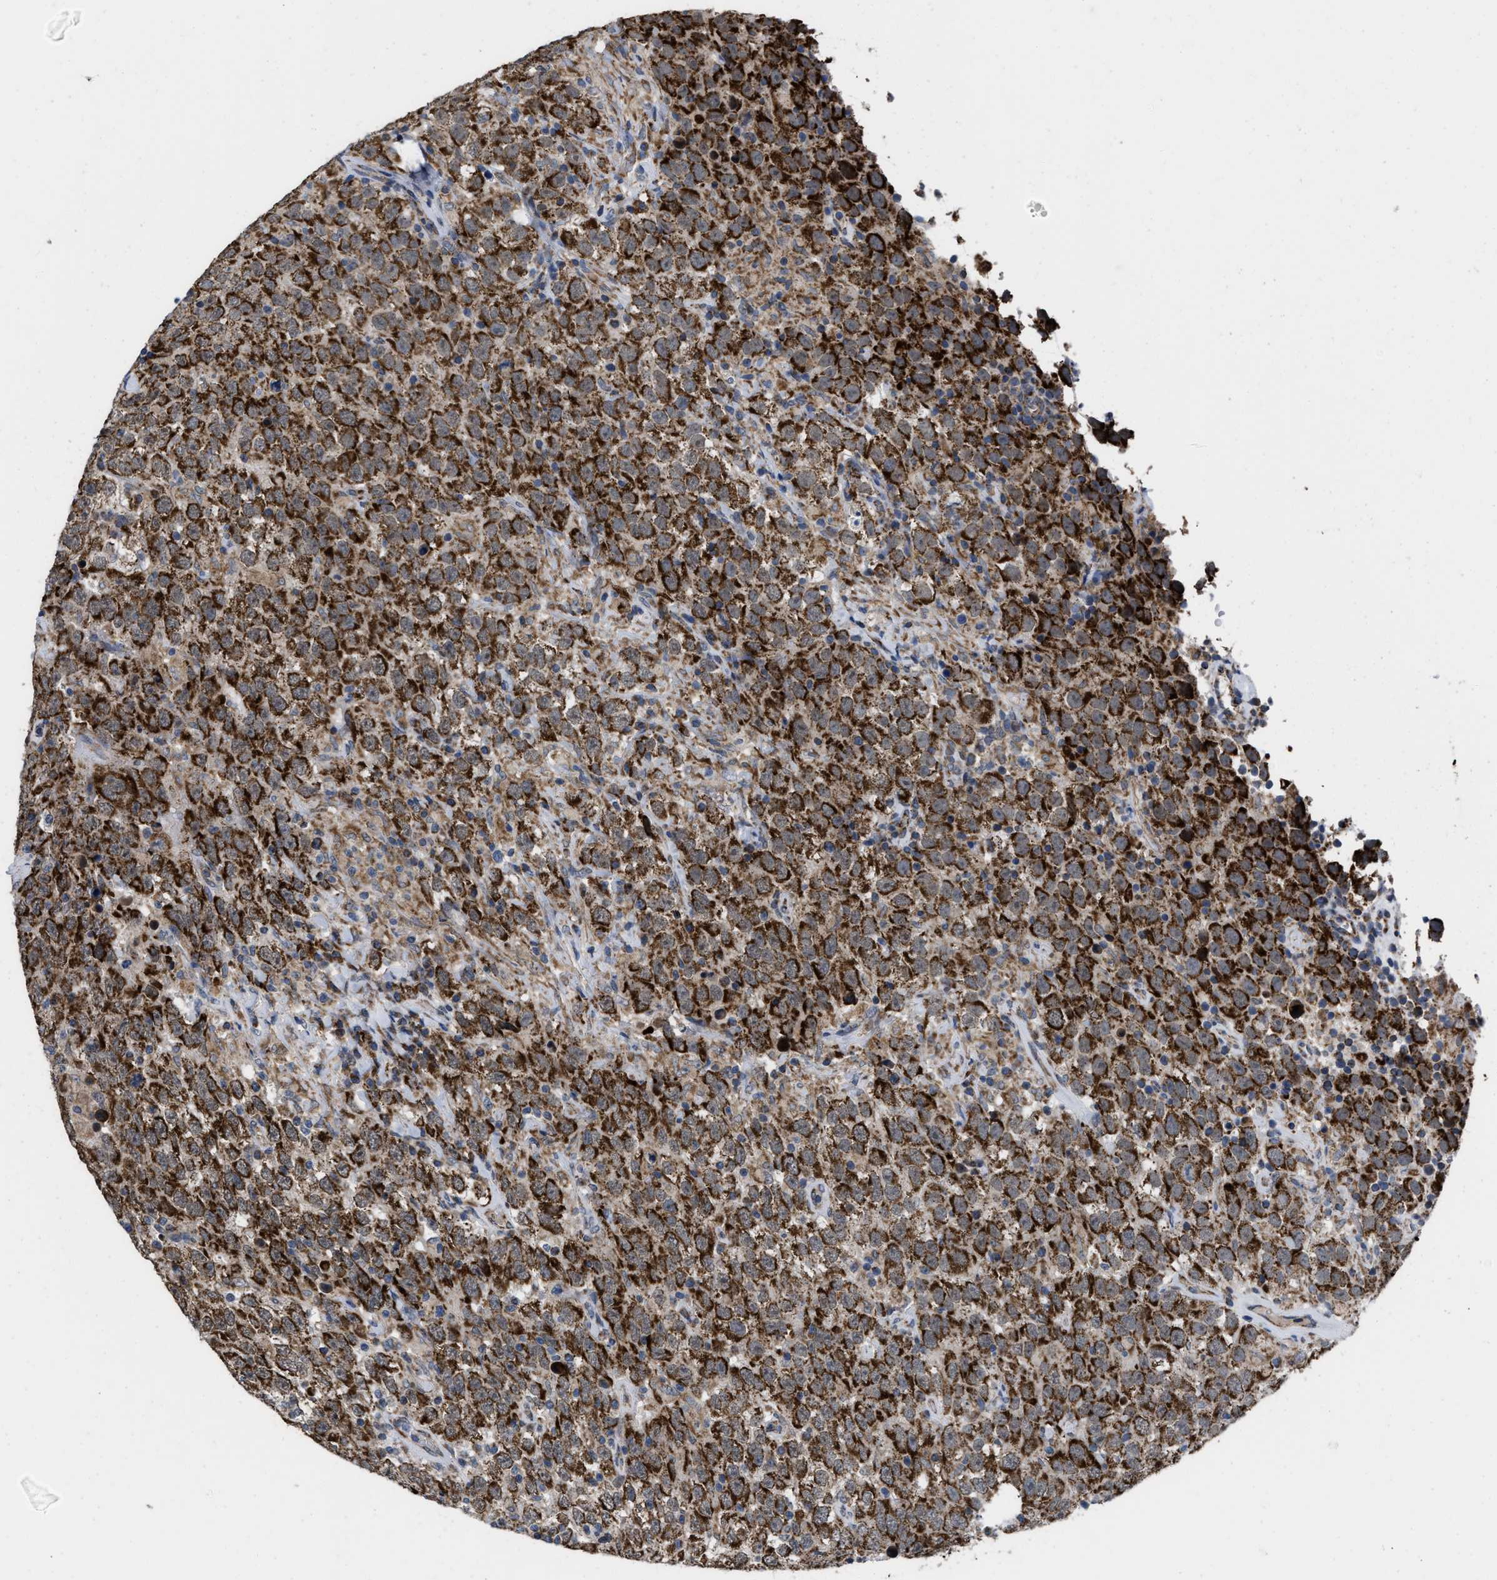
{"staining": {"intensity": "strong", "quantity": ">75%", "location": "cytoplasmic/membranous"}, "tissue": "testis cancer", "cell_type": "Tumor cells", "image_type": "cancer", "snomed": [{"axis": "morphology", "description": "Seminoma, NOS"}, {"axis": "topography", "description": "Testis"}], "caption": "IHC (DAB) staining of testis seminoma displays strong cytoplasmic/membranous protein positivity in about >75% of tumor cells.", "gene": "AKAP1", "patient": {"sex": "male", "age": 41}}